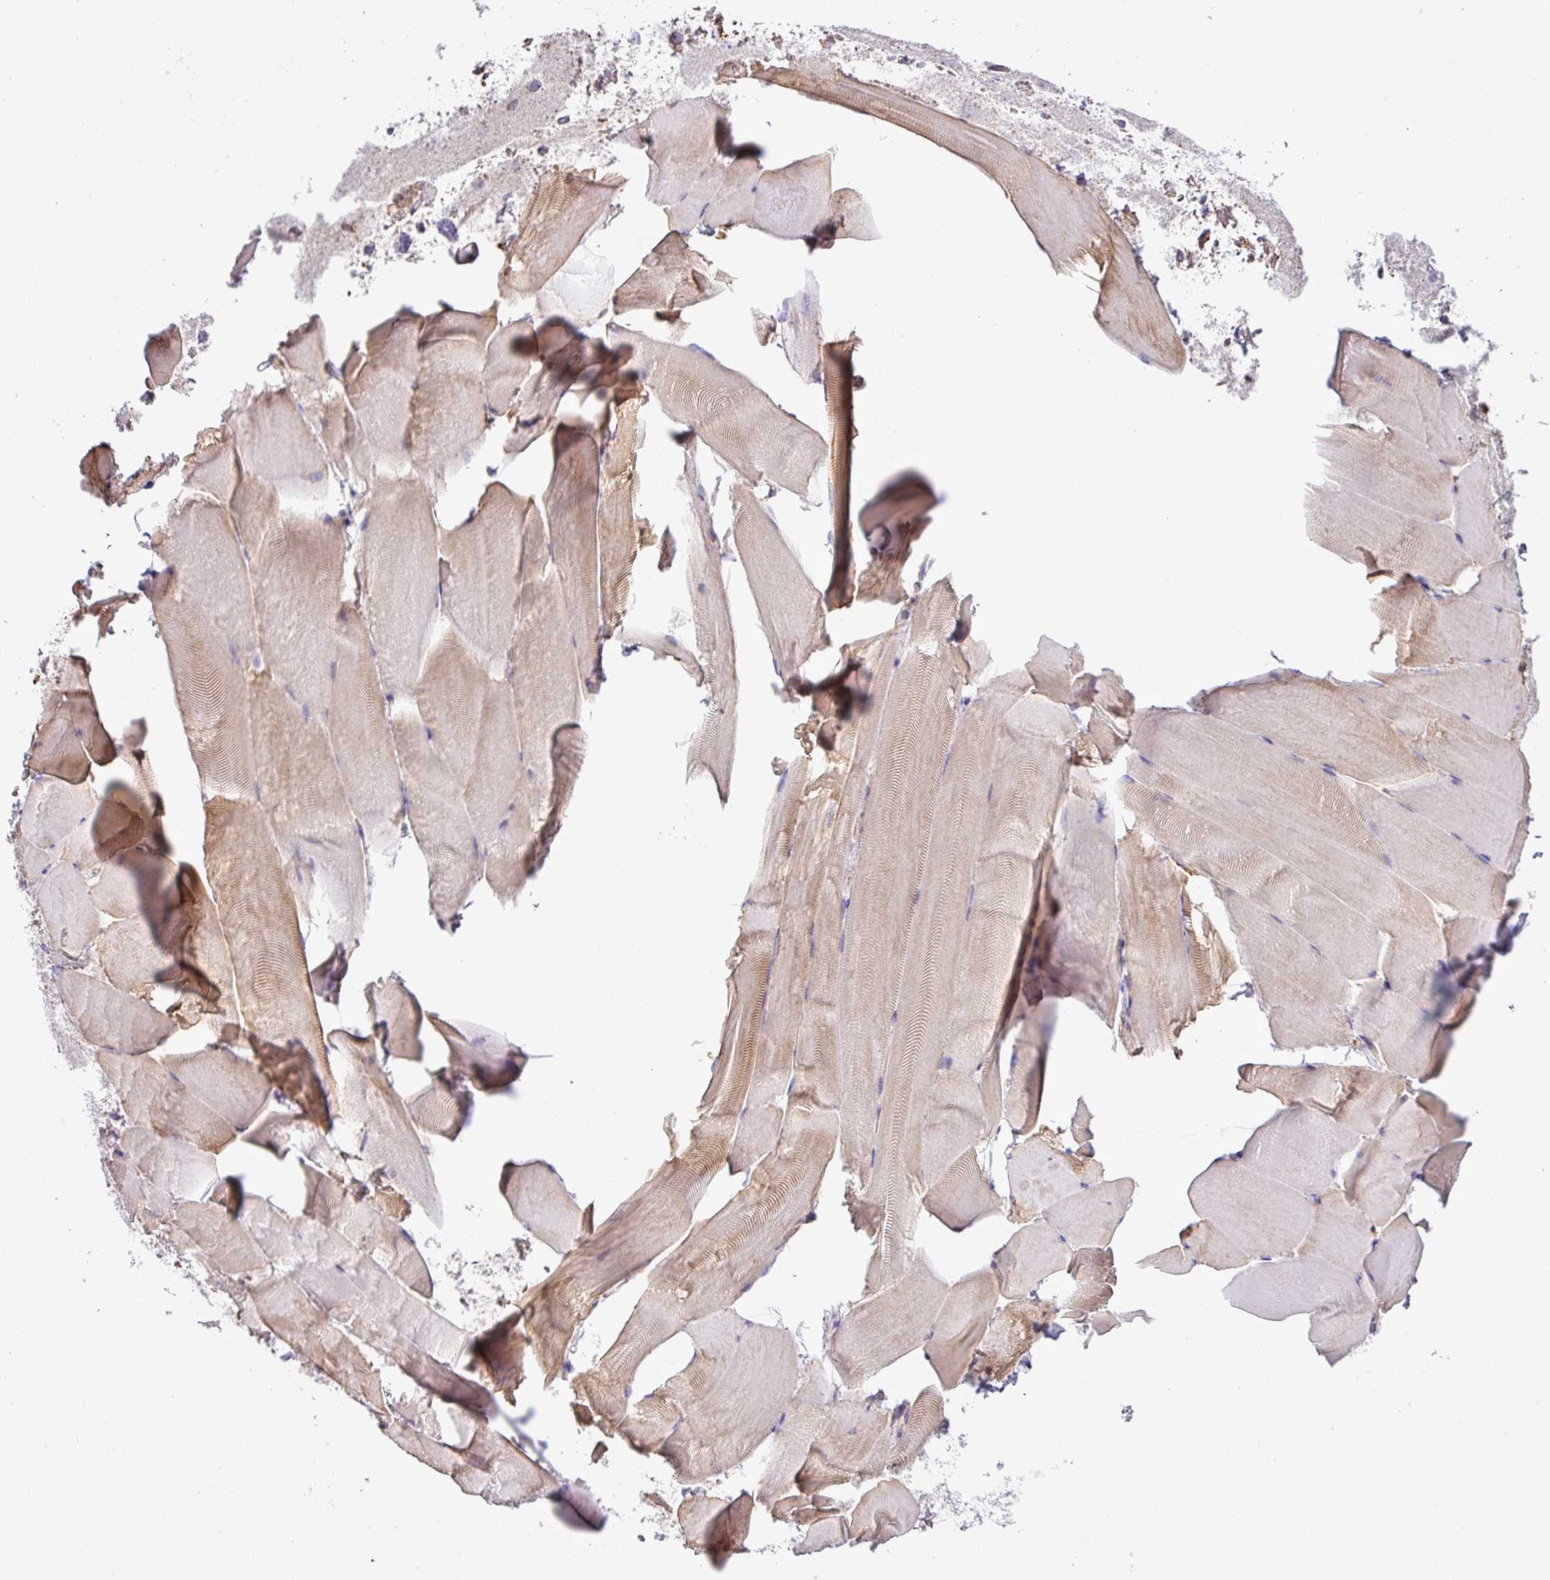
{"staining": {"intensity": "weak", "quantity": "25%-75%", "location": "cytoplasmic/membranous"}, "tissue": "skeletal muscle", "cell_type": "Myocytes", "image_type": "normal", "snomed": [{"axis": "morphology", "description": "Normal tissue, NOS"}, {"axis": "topography", "description": "Skeletal muscle"}], "caption": "This histopathology image displays benign skeletal muscle stained with immunohistochemistry to label a protein in brown. The cytoplasmic/membranous of myocytes show weak positivity for the protein. Nuclei are counter-stained blue.", "gene": "ZSCAN5A", "patient": {"sex": "female", "age": 64}}